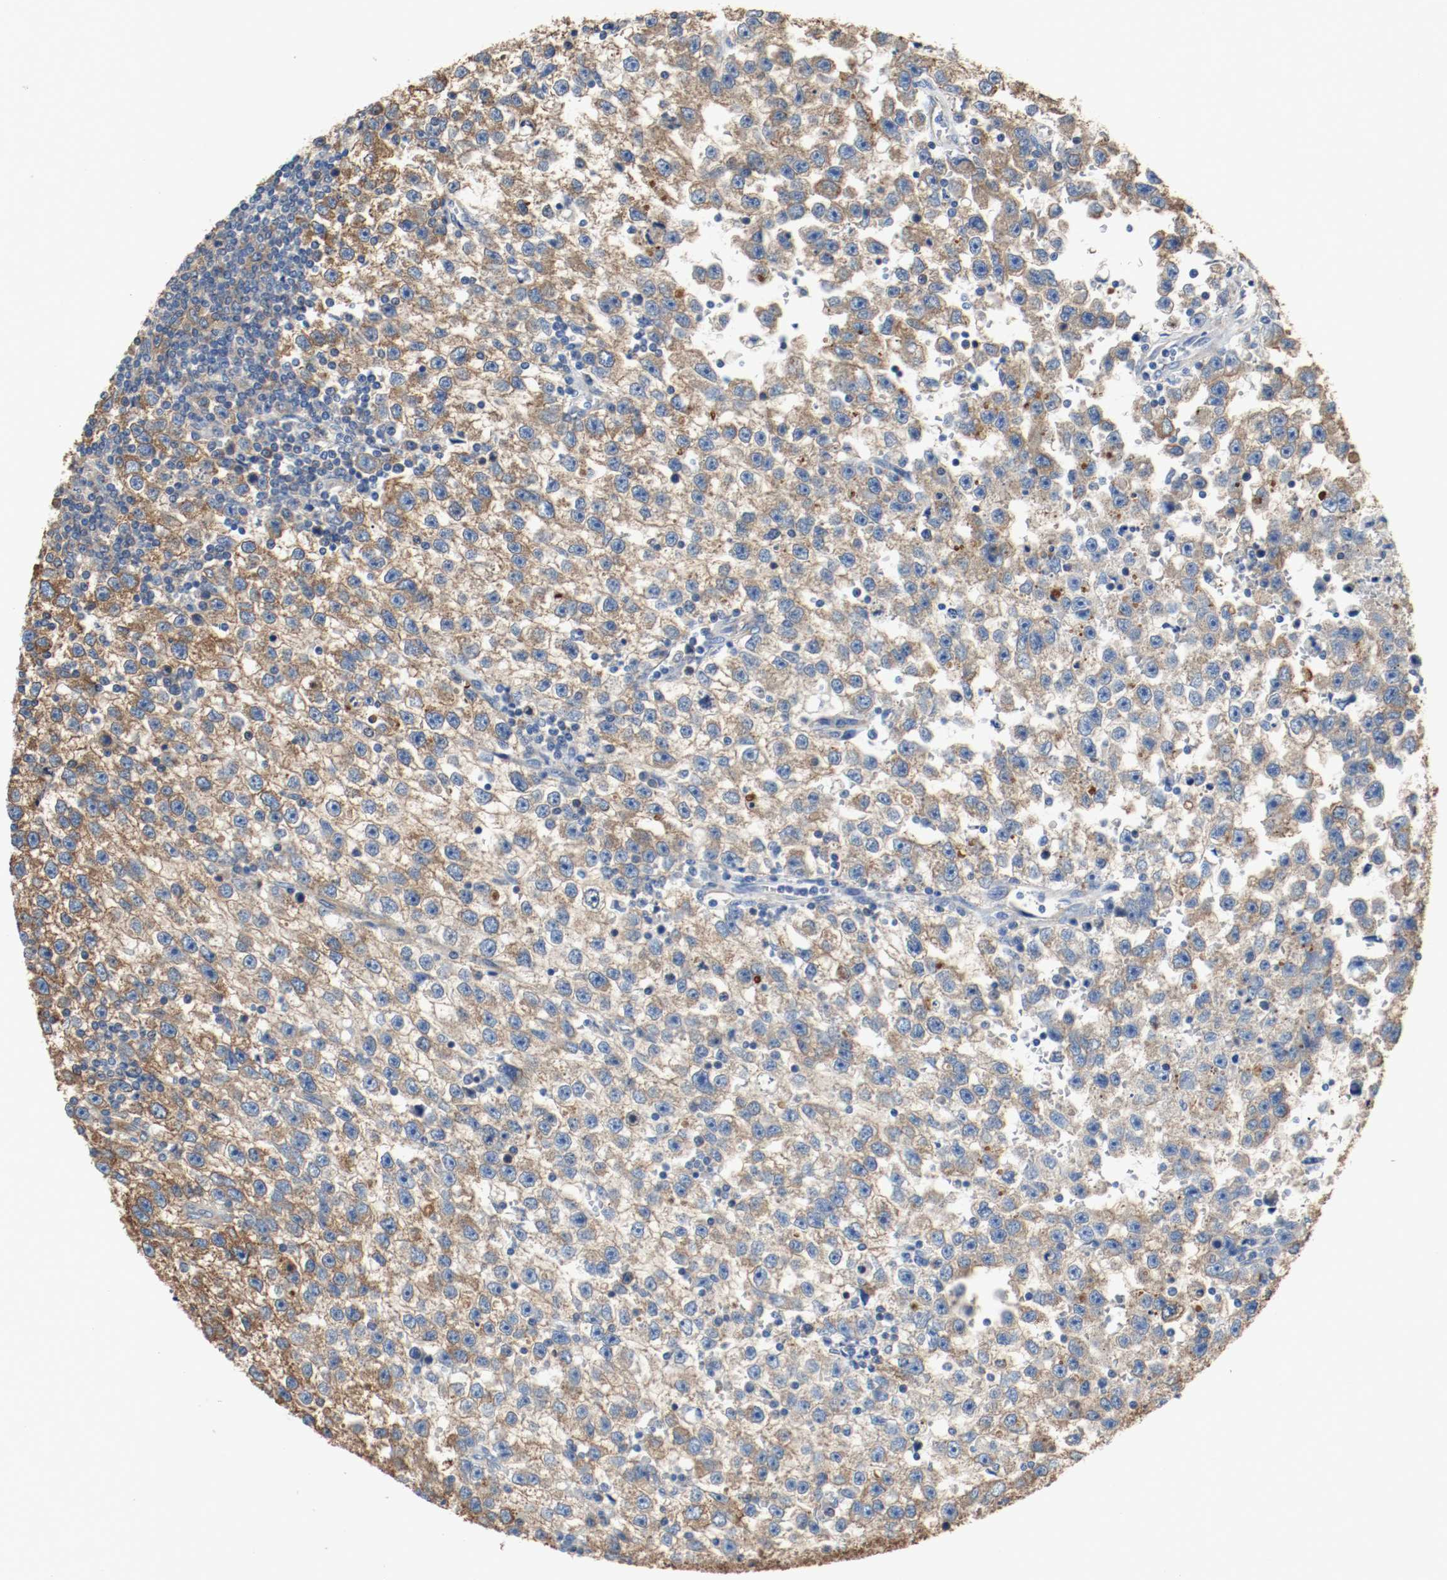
{"staining": {"intensity": "strong", "quantity": ">75%", "location": "cytoplasmic/membranous"}, "tissue": "testis cancer", "cell_type": "Tumor cells", "image_type": "cancer", "snomed": [{"axis": "morphology", "description": "Seminoma, NOS"}, {"axis": "topography", "description": "Testis"}], "caption": "Immunohistochemical staining of testis seminoma demonstrates high levels of strong cytoplasmic/membranous protein staining in approximately >75% of tumor cells. (DAB IHC with brightfield microscopy, high magnification).", "gene": "TUBA3D", "patient": {"sex": "male", "age": 33}}